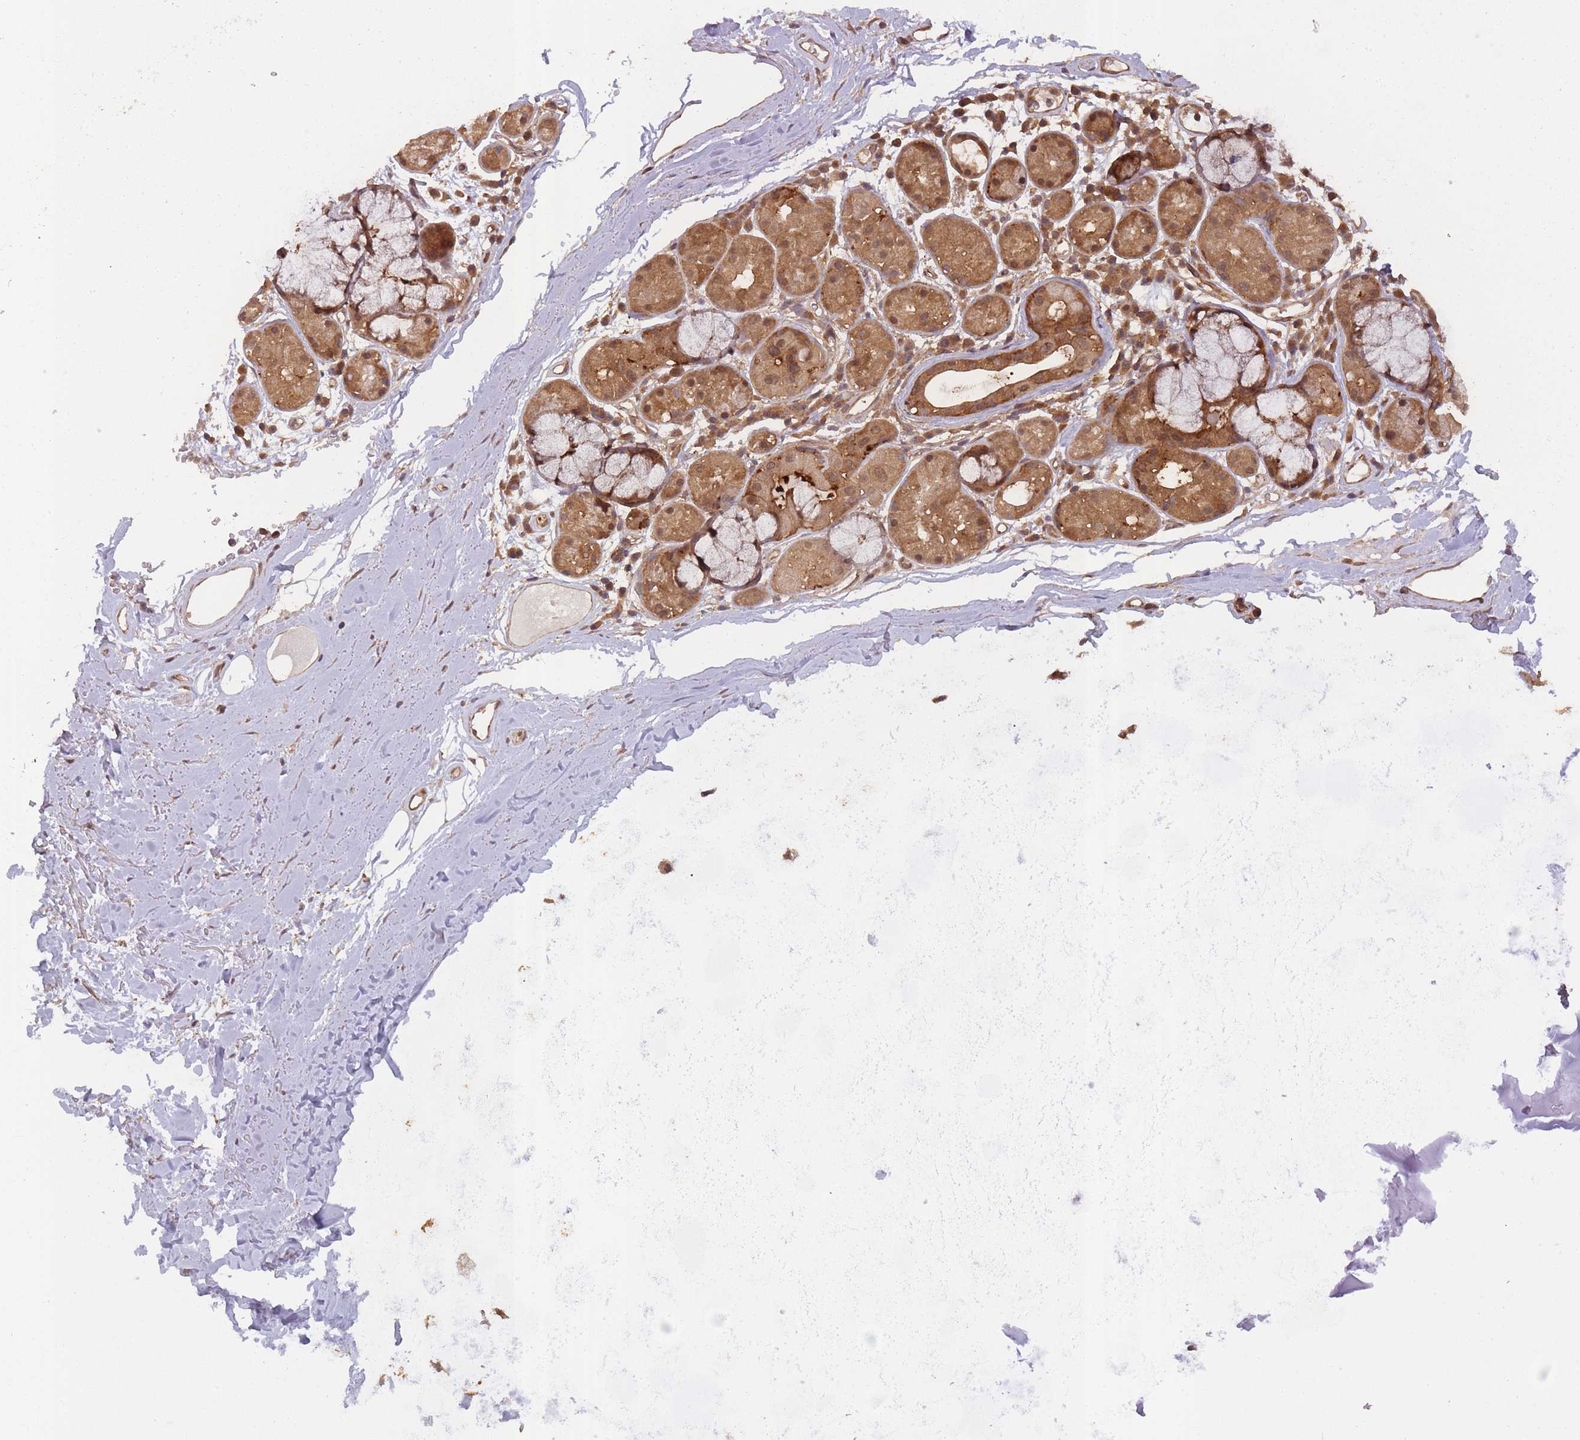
{"staining": {"intensity": "negative", "quantity": "none", "location": "none"}, "tissue": "adipose tissue", "cell_type": "Adipocytes", "image_type": "normal", "snomed": [{"axis": "morphology", "description": "Normal tissue, NOS"}, {"axis": "topography", "description": "Cartilage tissue"}], "caption": "Immunohistochemistry (IHC) of benign adipose tissue demonstrates no positivity in adipocytes.", "gene": "PPP6R3", "patient": {"sex": "male", "age": 80}}